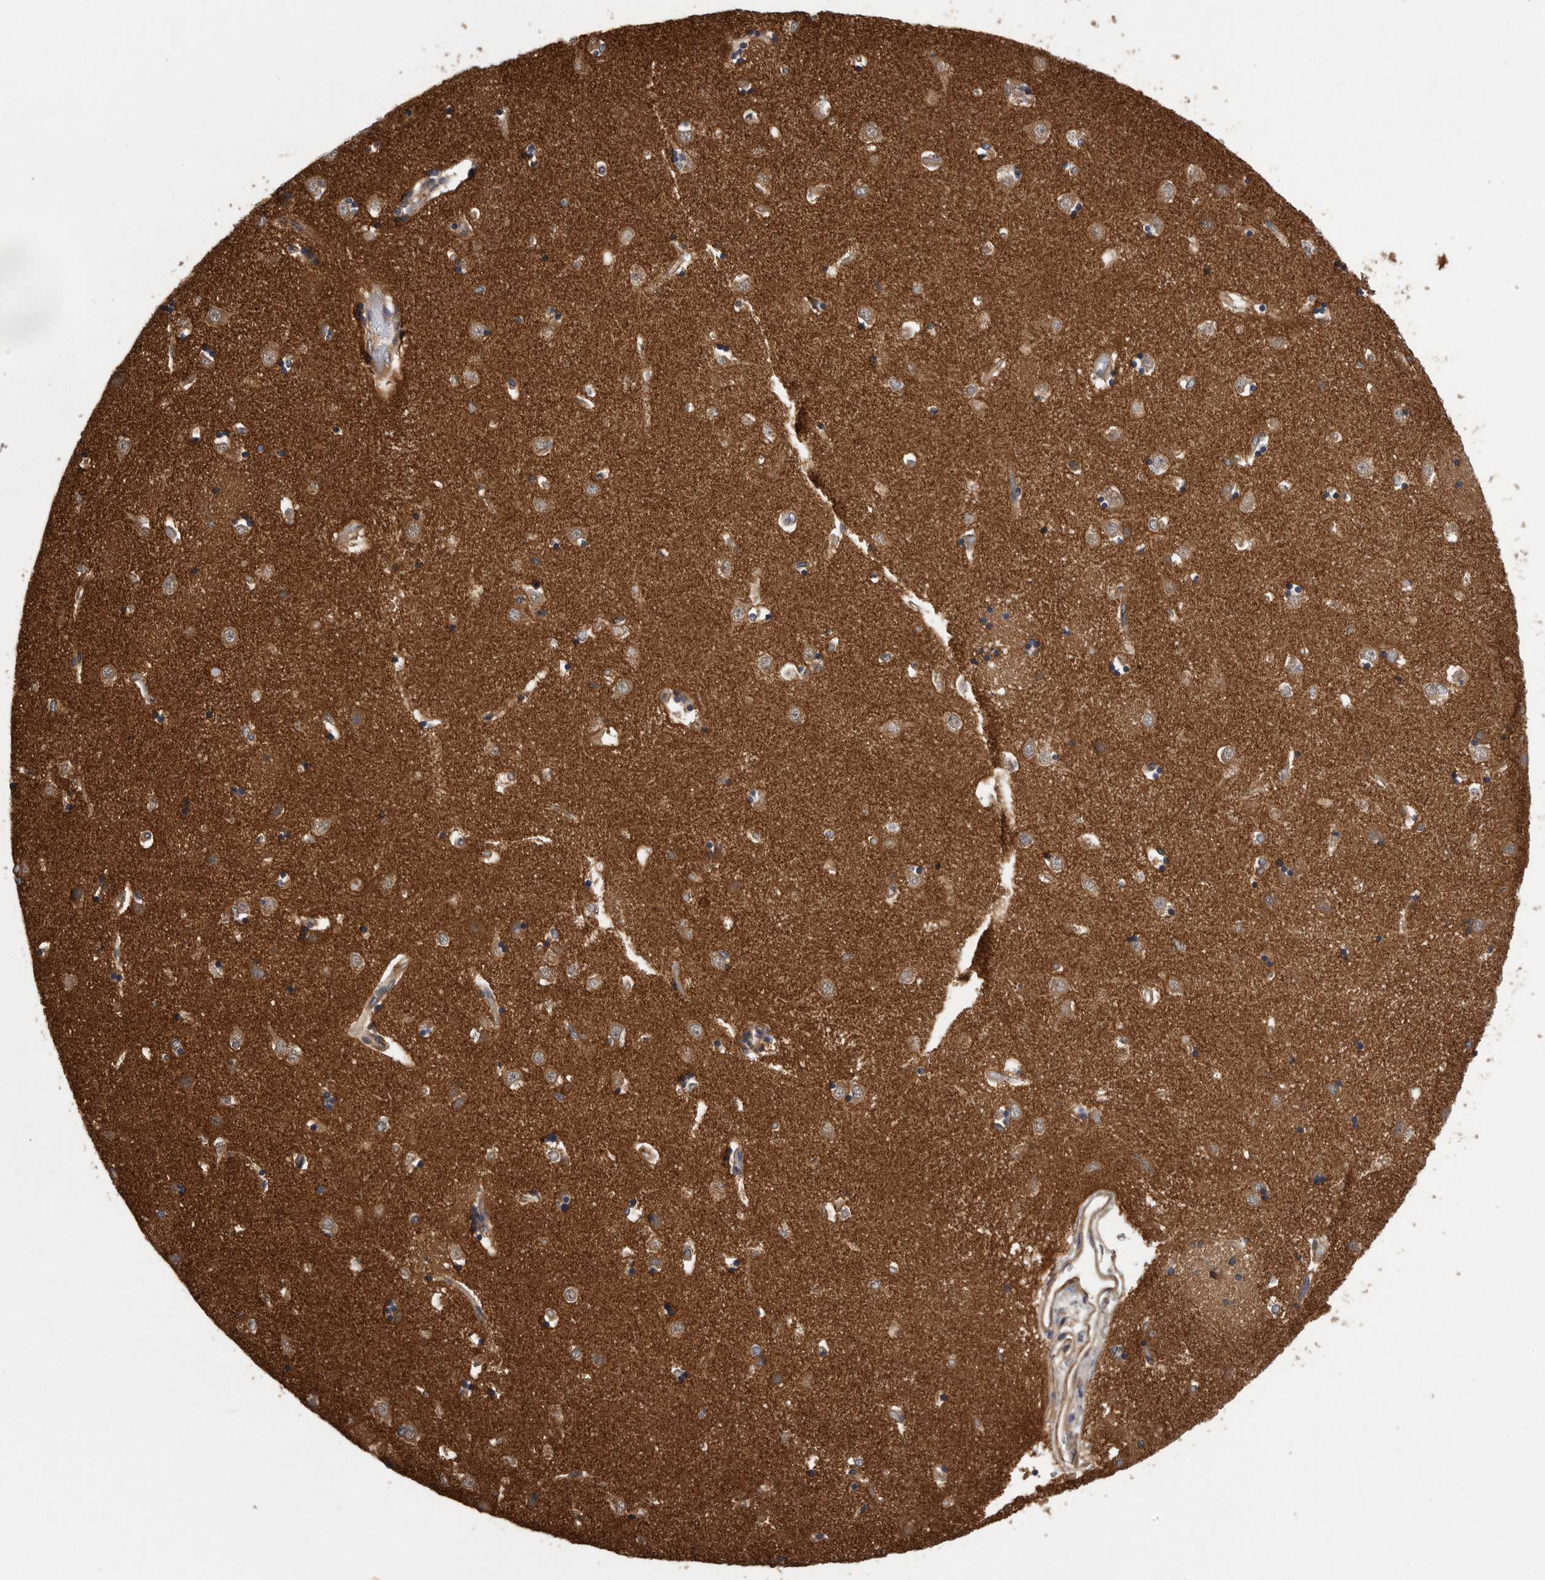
{"staining": {"intensity": "moderate", "quantity": "<25%", "location": "cytoplasmic/membranous"}, "tissue": "caudate", "cell_type": "Glial cells", "image_type": "normal", "snomed": [{"axis": "morphology", "description": "Normal tissue, NOS"}, {"axis": "topography", "description": "Lateral ventricle wall"}], "caption": "There is low levels of moderate cytoplasmic/membranous positivity in glial cells of benign caudate, as demonstrated by immunohistochemical staining (brown color).", "gene": "OXR1", "patient": {"sex": "male", "age": 45}}